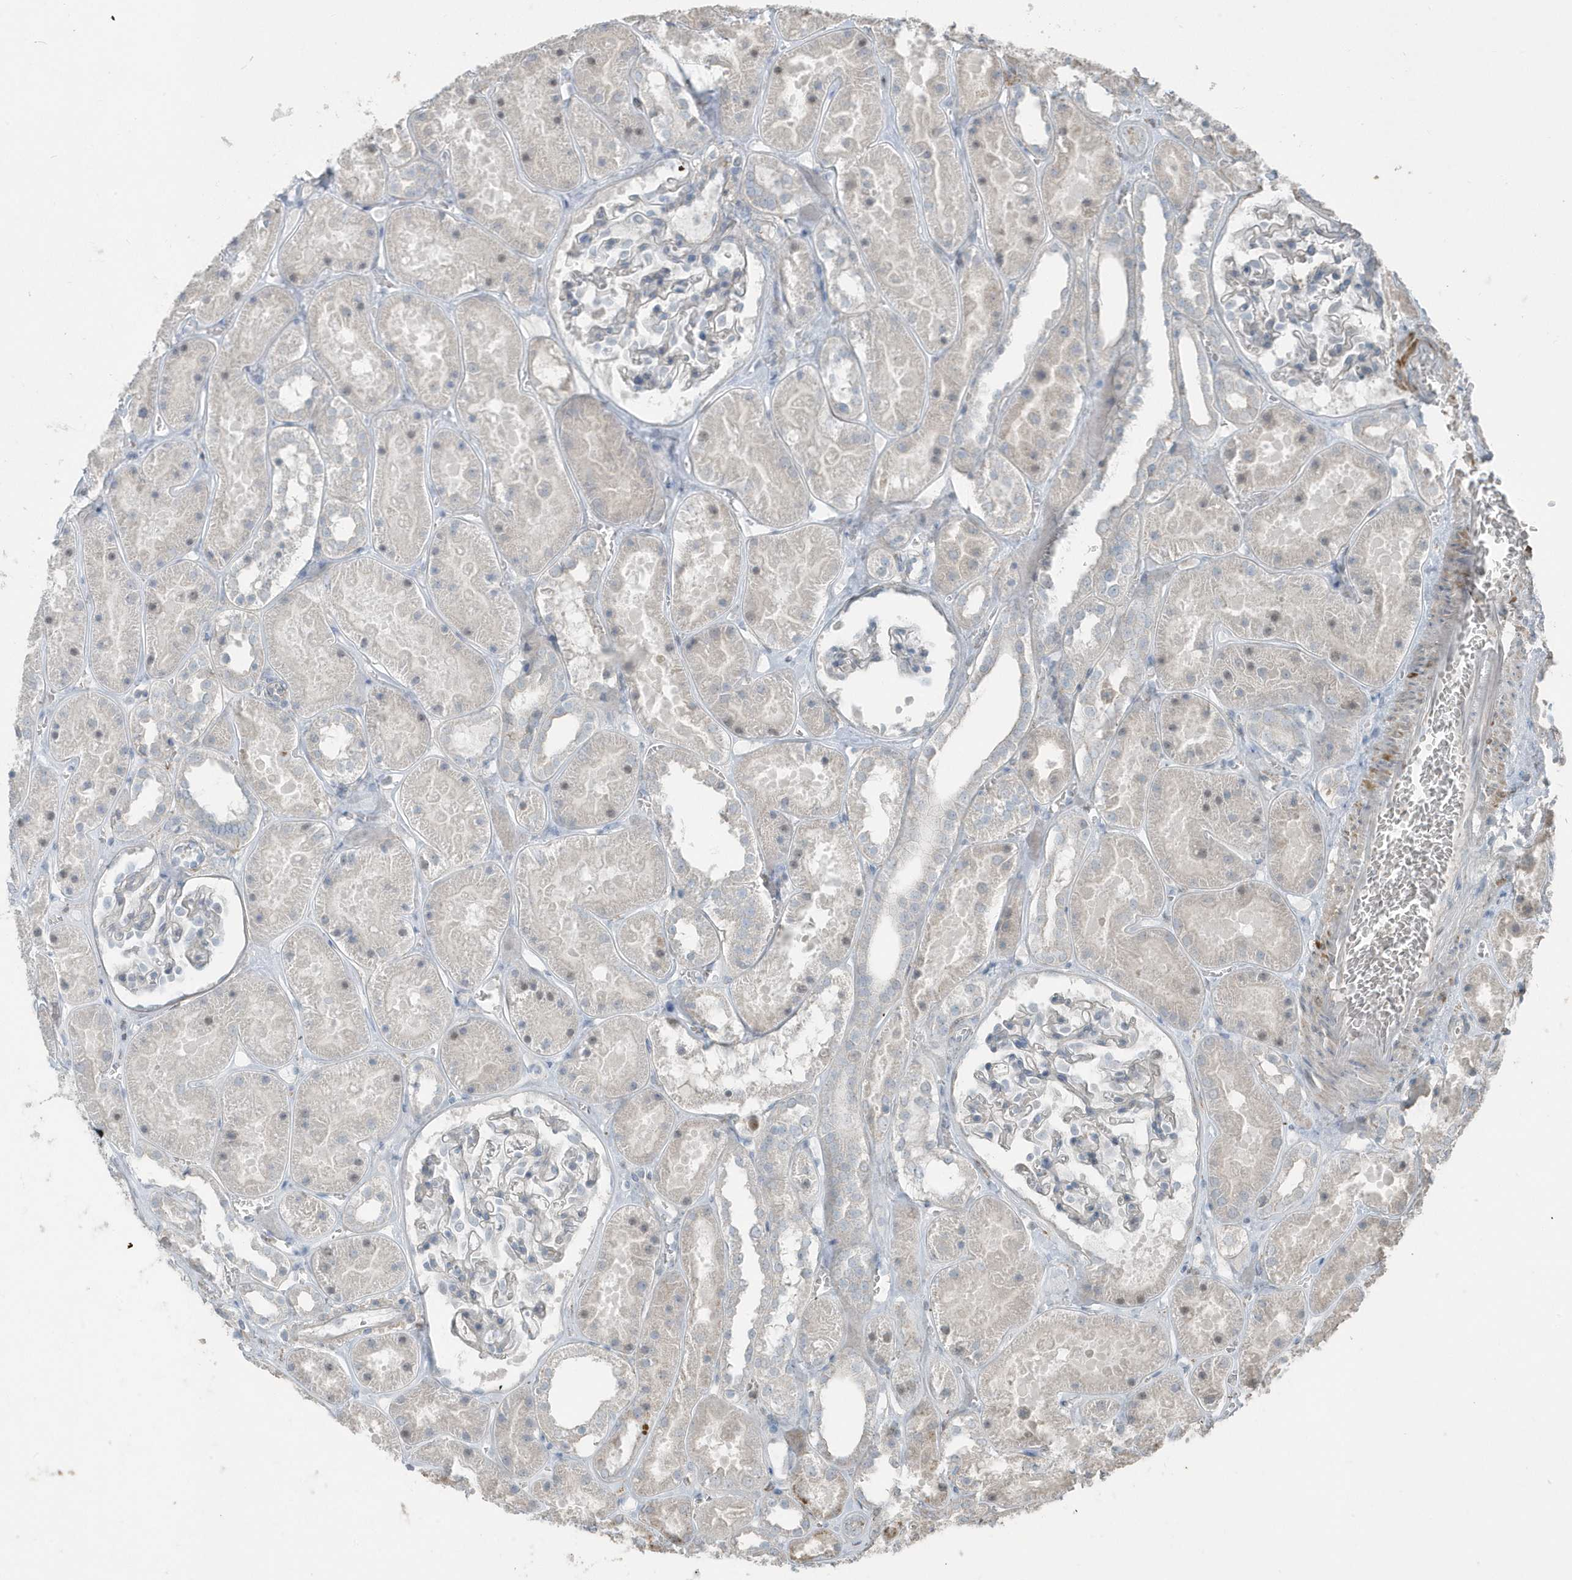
{"staining": {"intensity": "negative", "quantity": "none", "location": "none"}, "tissue": "kidney", "cell_type": "Cells in glomeruli", "image_type": "normal", "snomed": [{"axis": "morphology", "description": "Normal tissue, NOS"}, {"axis": "topography", "description": "Kidney"}], "caption": "High magnification brightfield microscopy of benign kidney stained with DAB (3,3'-diaminobenzidine) (brown) and counterstained with hematoxylin (blue): cells in glomeruli show no significant staining. (DAB (3,3'-diaminobenzidine) IHC, high magnification).", "gene": "ACTC1", "patient": {"sex": "female", "age": 41}}